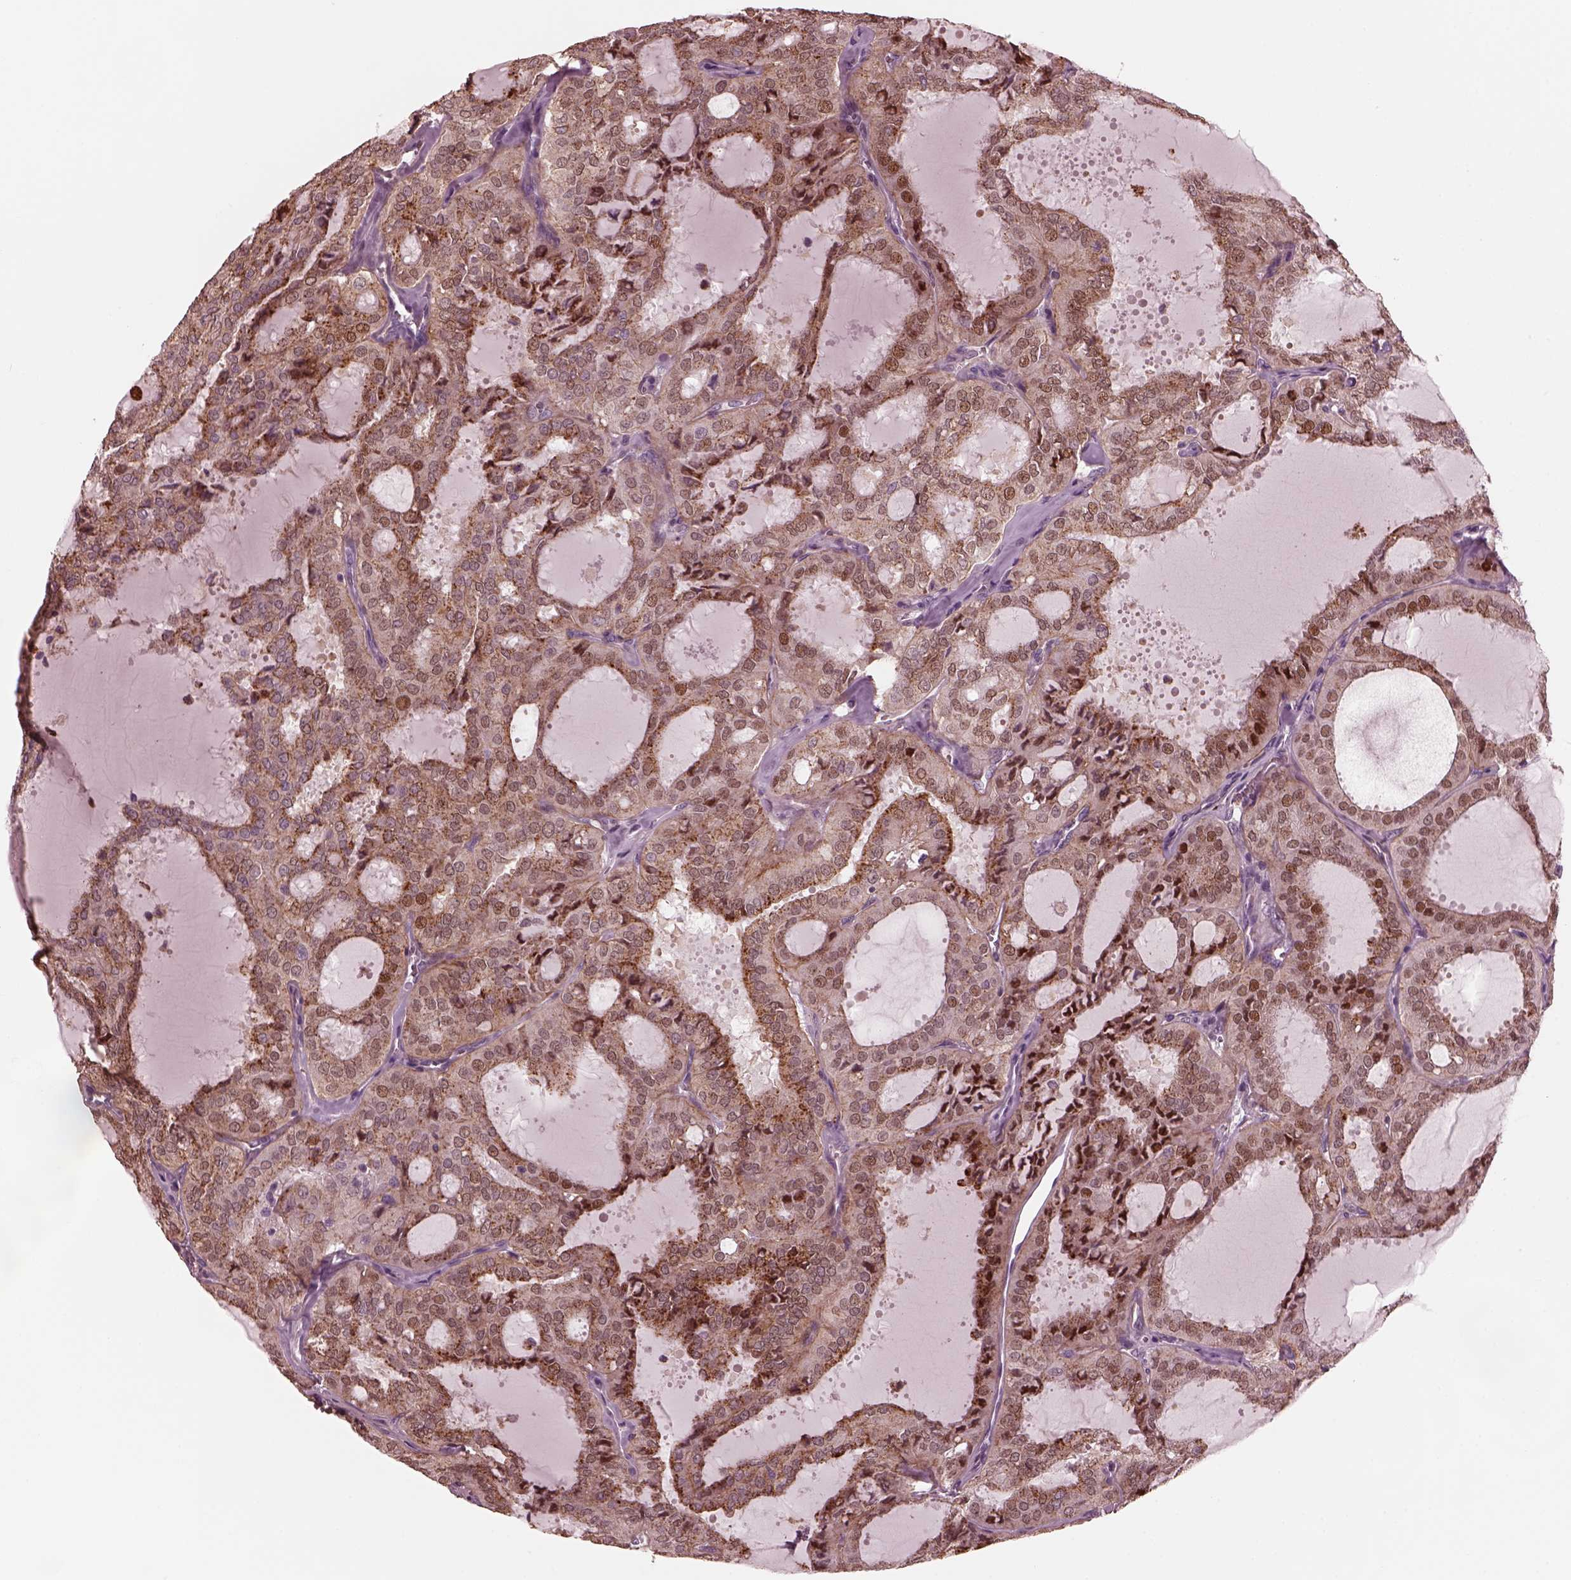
{"staining": {"intensity": "moderate", "quantity": ">75%", "location": "cytoplasmic/membranous"}, "tissue": "thyroid cancer", "cell_type": "Tumor cells", "image_type": "cancer", "snomed": [{"axis": "morphology", "description": "Follicular adenoma carcinoma, NOS"}, {"axis": "topography", "description": "Thyroid gland"}], "caption": "Protein staining of thyroid cancer tissue shows moderate cytoplasmic/membranous staining in approximately >75% of tumor cells.", "gene": "KIF6", "patient": {"sex": "male", "age": 75}}